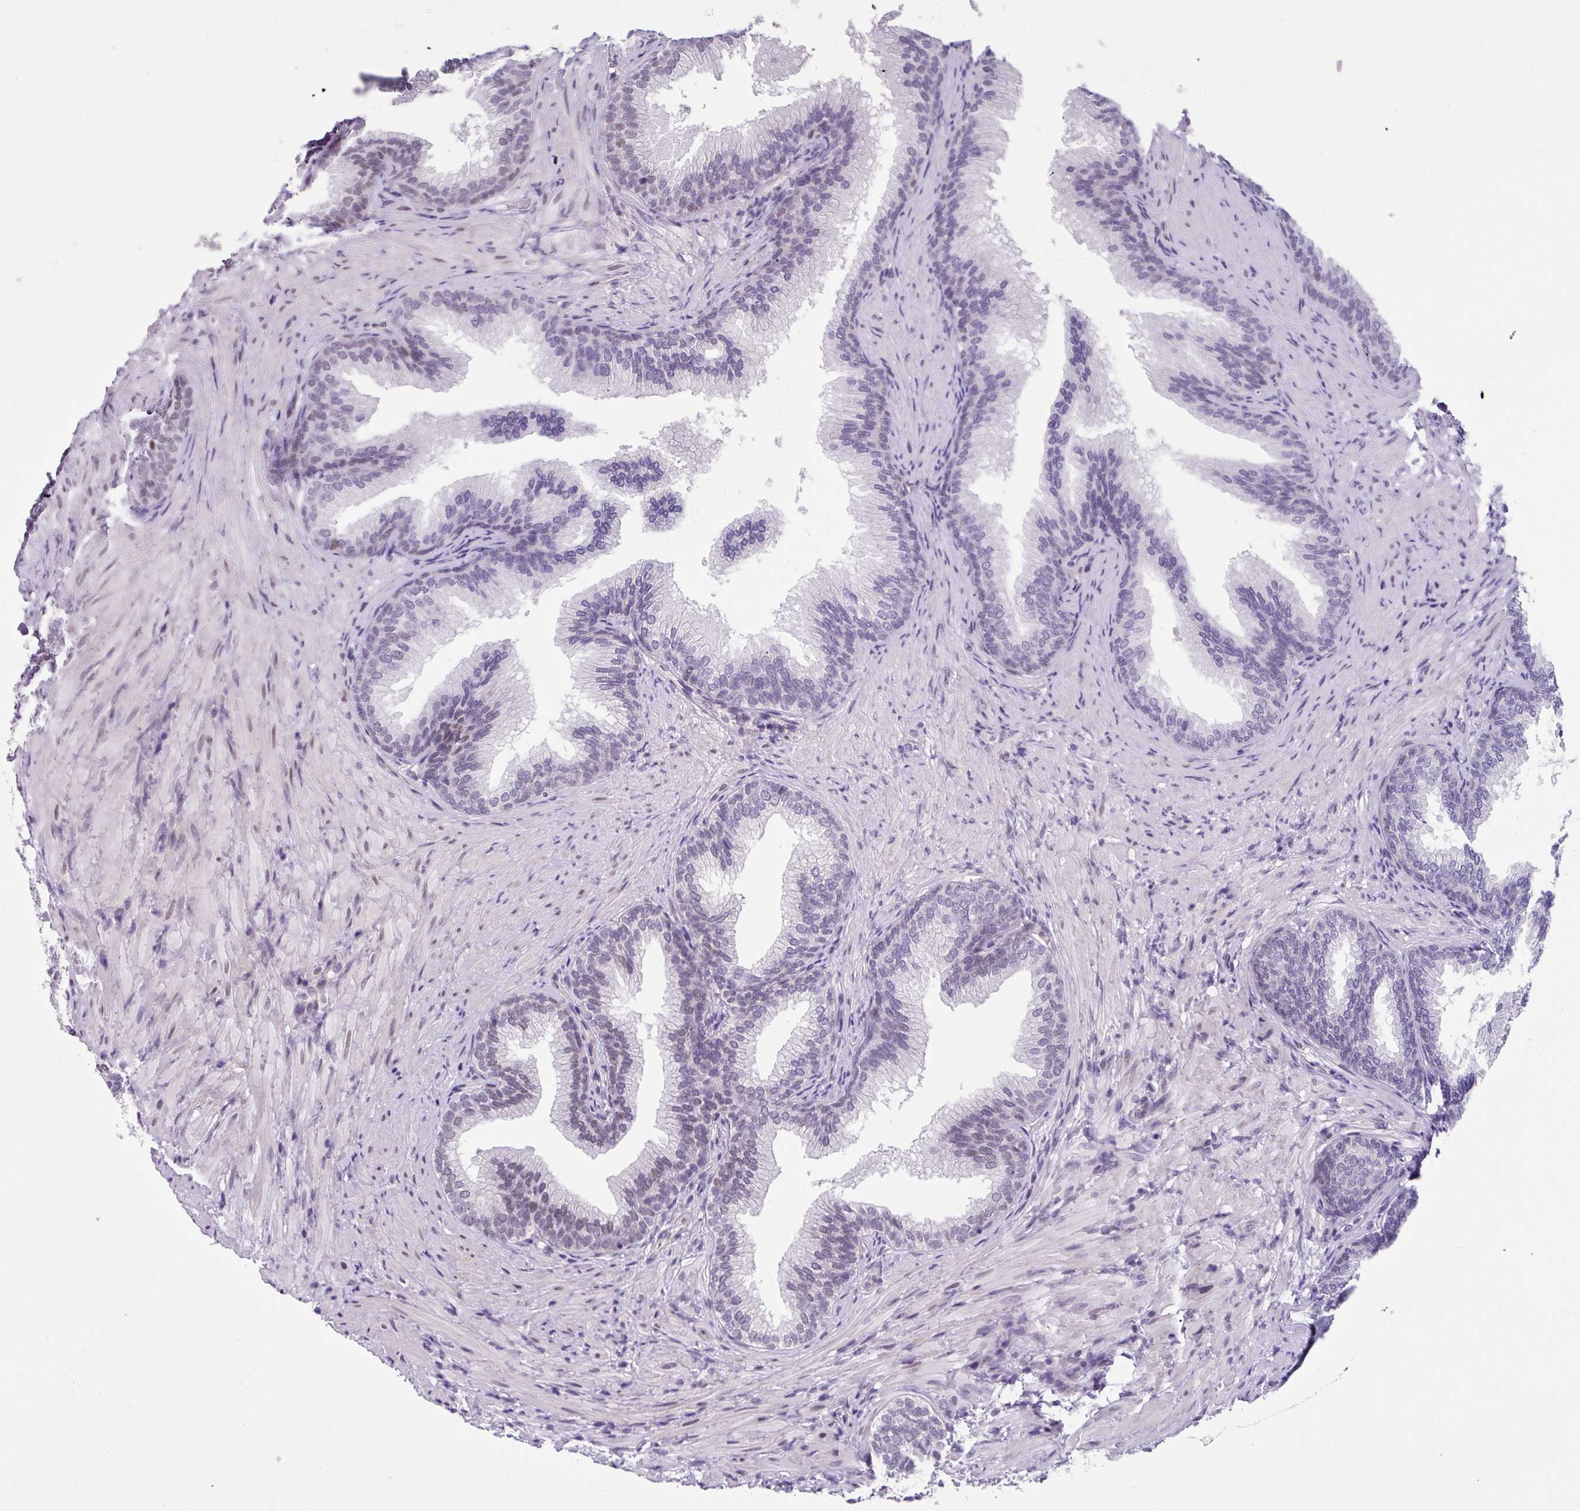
{"staining": {"intensity": "weak", "quantity": "<25%", "location": "nuclear"}, "tissue": "prostate", "cell_type": "Glandular cells", "image_type": "normal", "snomed": [{"axis": "morphology", "description": "Normal tissue, NOS"}, {"axis": "topography", "description": "Prostate"}], "caption": "Histopathology image shows no protein staining in glandular cells of unremarkable prostate.", "gene": "ZFP3", "patient": {"sex": "male", "age": 76}}